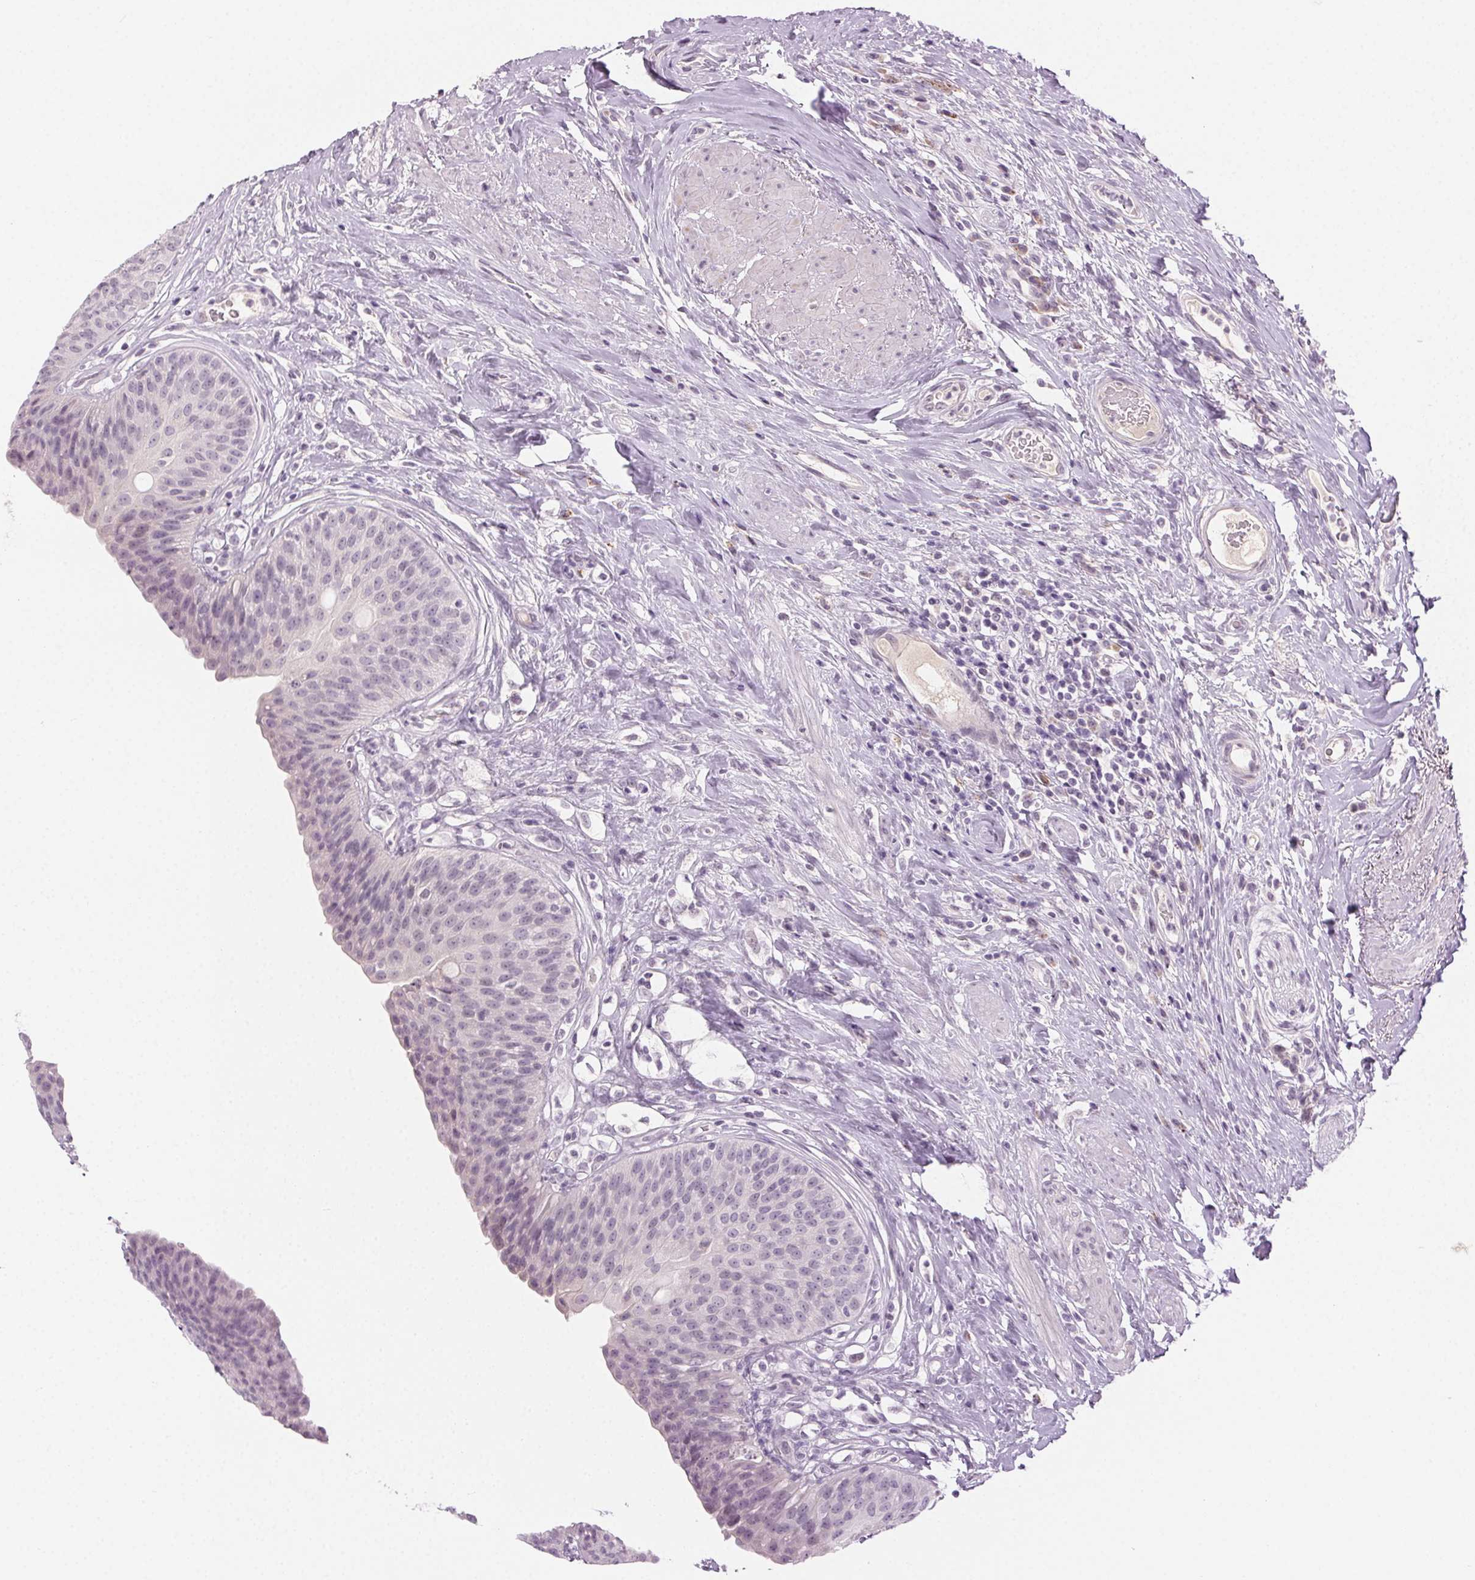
{"staining": {"intensity": "negative", "quantity": "none", "location": "none"}, "tissue": "urinary bladder", "cell_type": "Urothelial cells", "image_type": "normal", "snomed": [{"axis": "morphology", "description": "Normal tissue, NOS"}, {"axis": "topography", "description": "Urinary bladder"}], "caption": "Immunohistochemistry of normal human urinary bladder reveals no positivity in urothelial cells. (Stains: DAB immunohistochemistry (IHC) with hematoxylin counter stain, Microscopy: brightfield microscopy at high magnification).", "gene": "HSF5", "patient": {"sex": "female", "age": 56}}